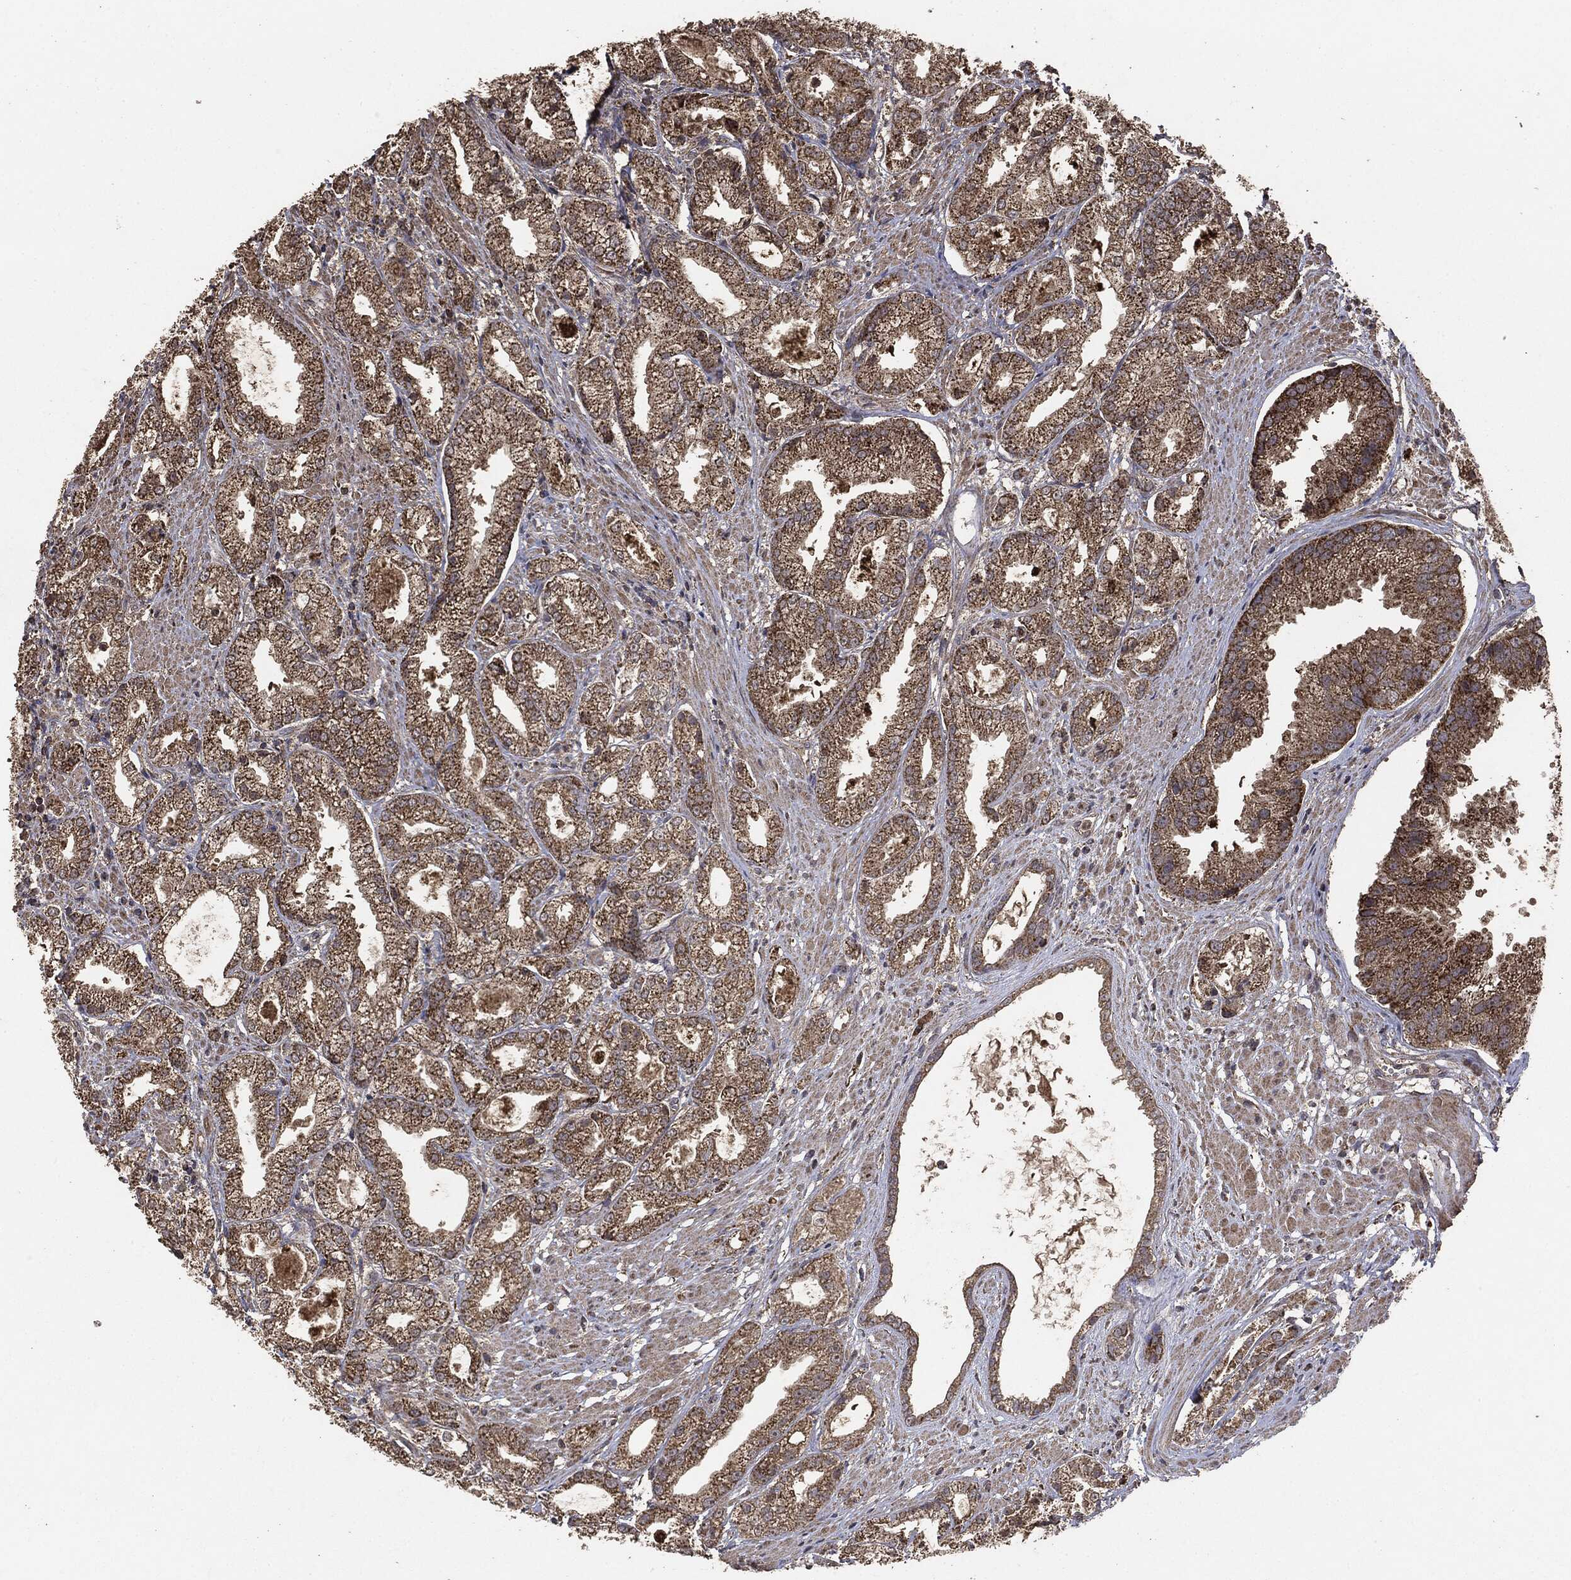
{"staining": {"intensity": "strong", "quantity": "25%-75%", "location": "cytoplasmic/membranous"}, "tissue": "prostate cancer", "cell_type": "Tumor cells", "image_type": "cancer", "snomed": [{"axis": "morphology", "description": "Adenocarcinoma, High grade"}, {"axis": "topography", "description": "Prostate"}], "caption": "Adenocarcinoma (high-grade) (prostate) tissue demonstrates strong cytoplasmic/membranous positivity in approximately 25%-75% of tumor cells, visualized by immunohistochemistry.", "gene": "MTOR", "patient": {"sex": "male", "age": 61}}